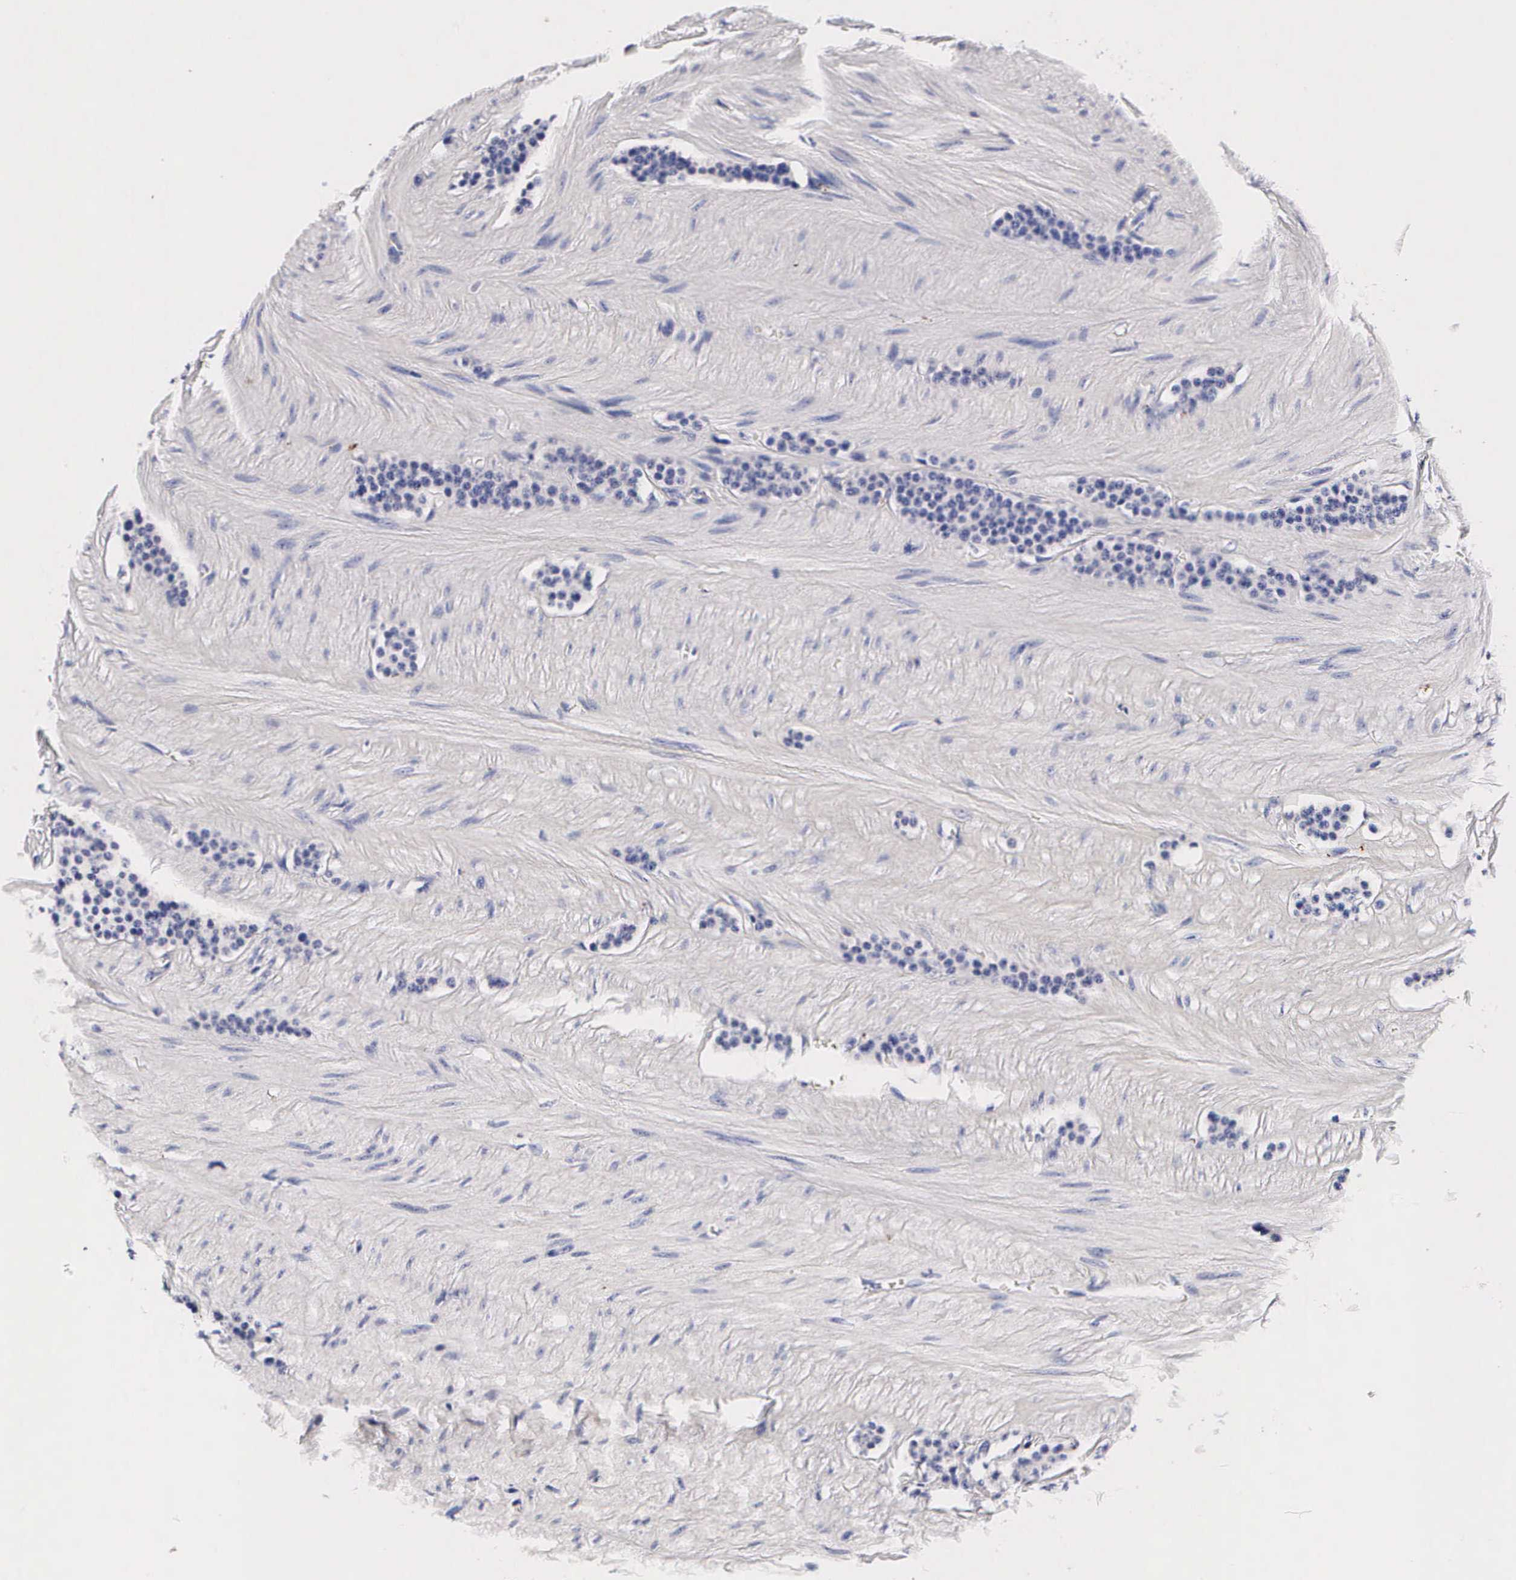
{"staining": {"intensity": "negative", "quantity": "none", "location": "none"}, "tissue": "carcinoid", "cell_type": "Tumor cells", "image_type": "cancer", "snomed": [{"axis": "morphology", "description": "Carcinoid, malignant, NOS"}, {"axis": "topography", "description": "Small intestine"}], "caption": "Carcinoid stained for a protein using immunohistochemistry (IHC) demonstrates no positivity tumor cells.", "gene": "RNASE6", "patient": {"sex": "male", "age": 60}}